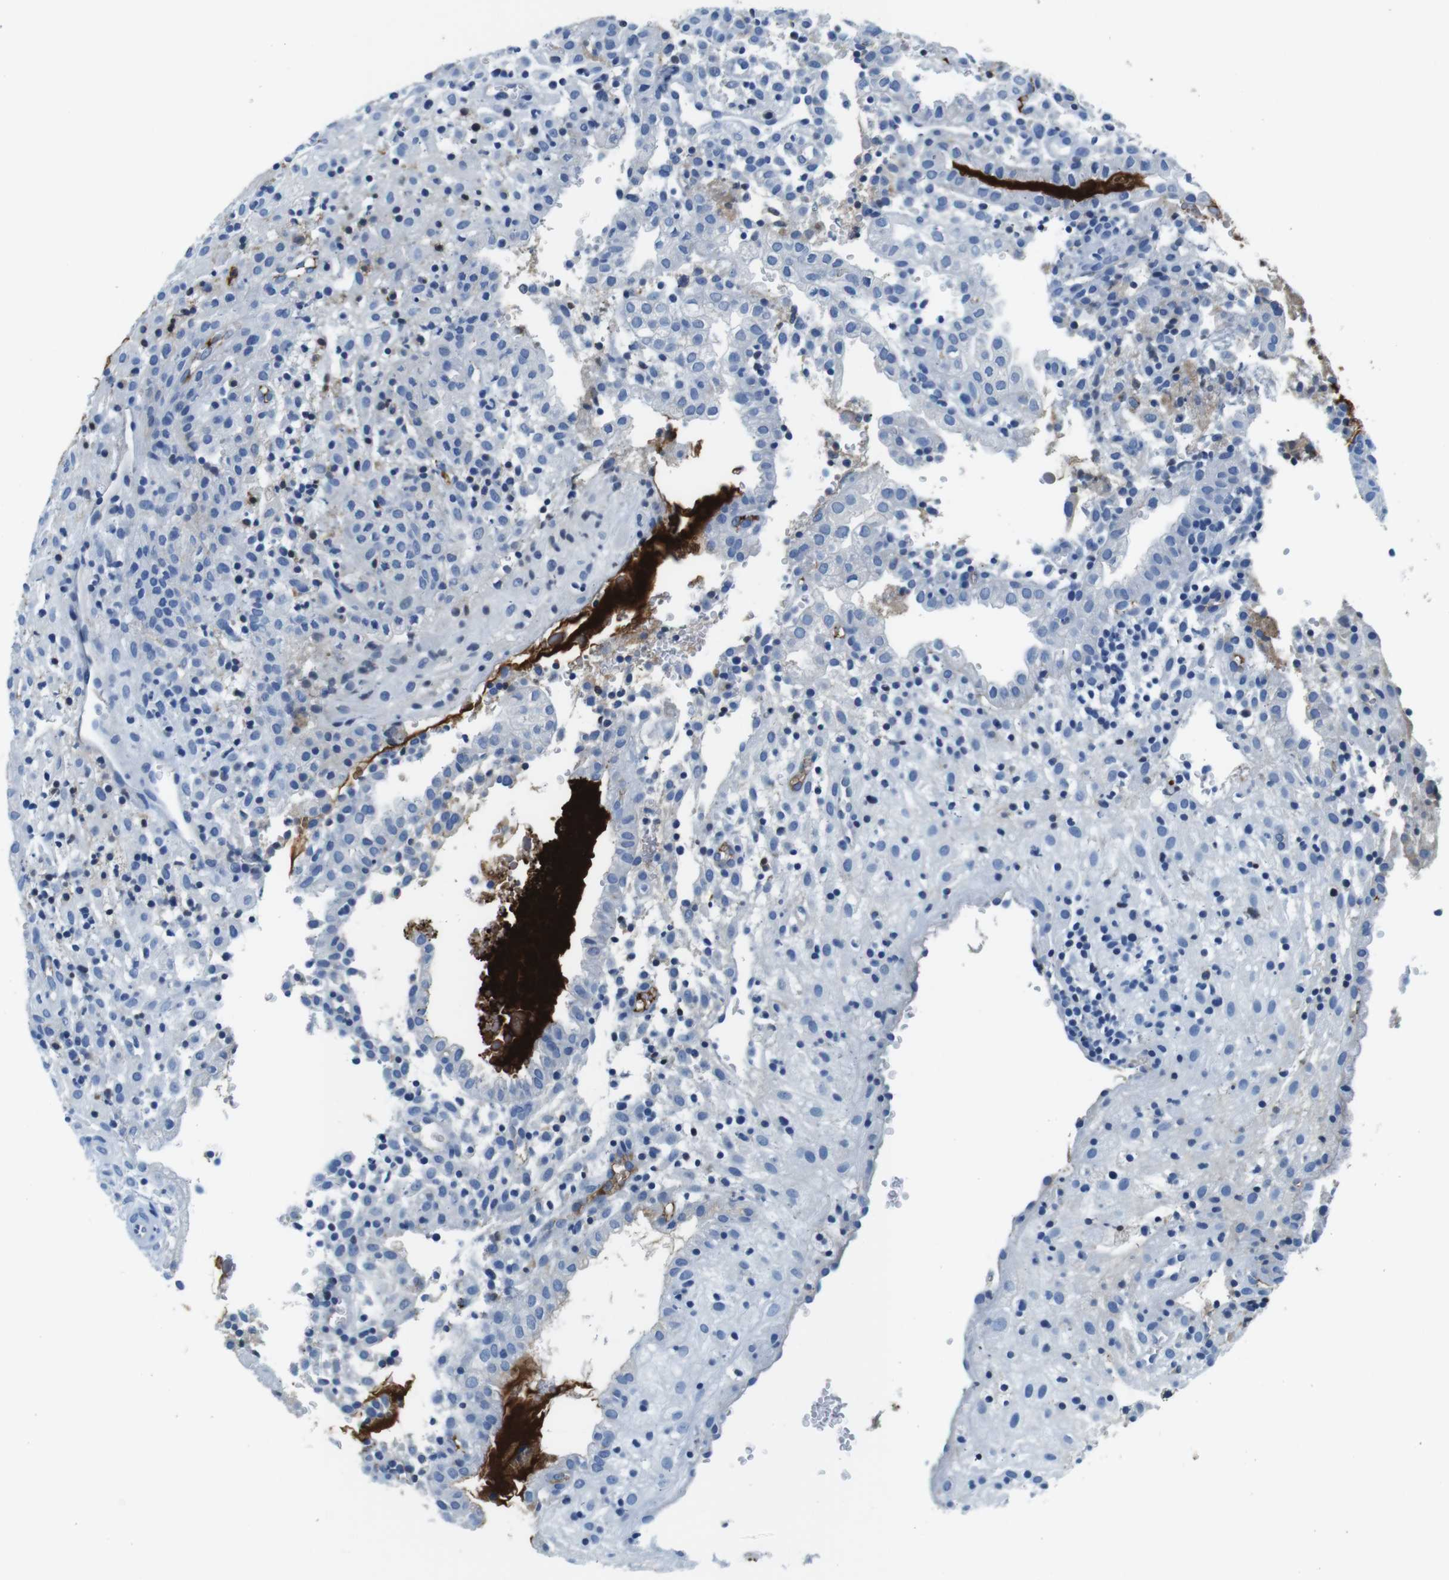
{"staining": {"intensity": "negative", "quantity": "none", "location": "none"}, "tissue": "placenta", "cell_type": "Decidual cells", "image_type": "normal", "snomed": [{"axis": "morphology", "description": "Normal tissue, NOS"}, {"axis": "topography", "description": "Placenta"}], "caption": "This is a photomicrograph of immunohistochemistry (IHC) staining of benign placenta, which shows no positivity in decidual cells. Brightfield microscopy of immunohistochemistry (IHC) stained with DAB (3,3'-diaminobenzidine) (brown) and hematoxylin (blue), captured at high magnification.", "gene": "IGKC", "patient": {"sex": "female", "age": 18}}